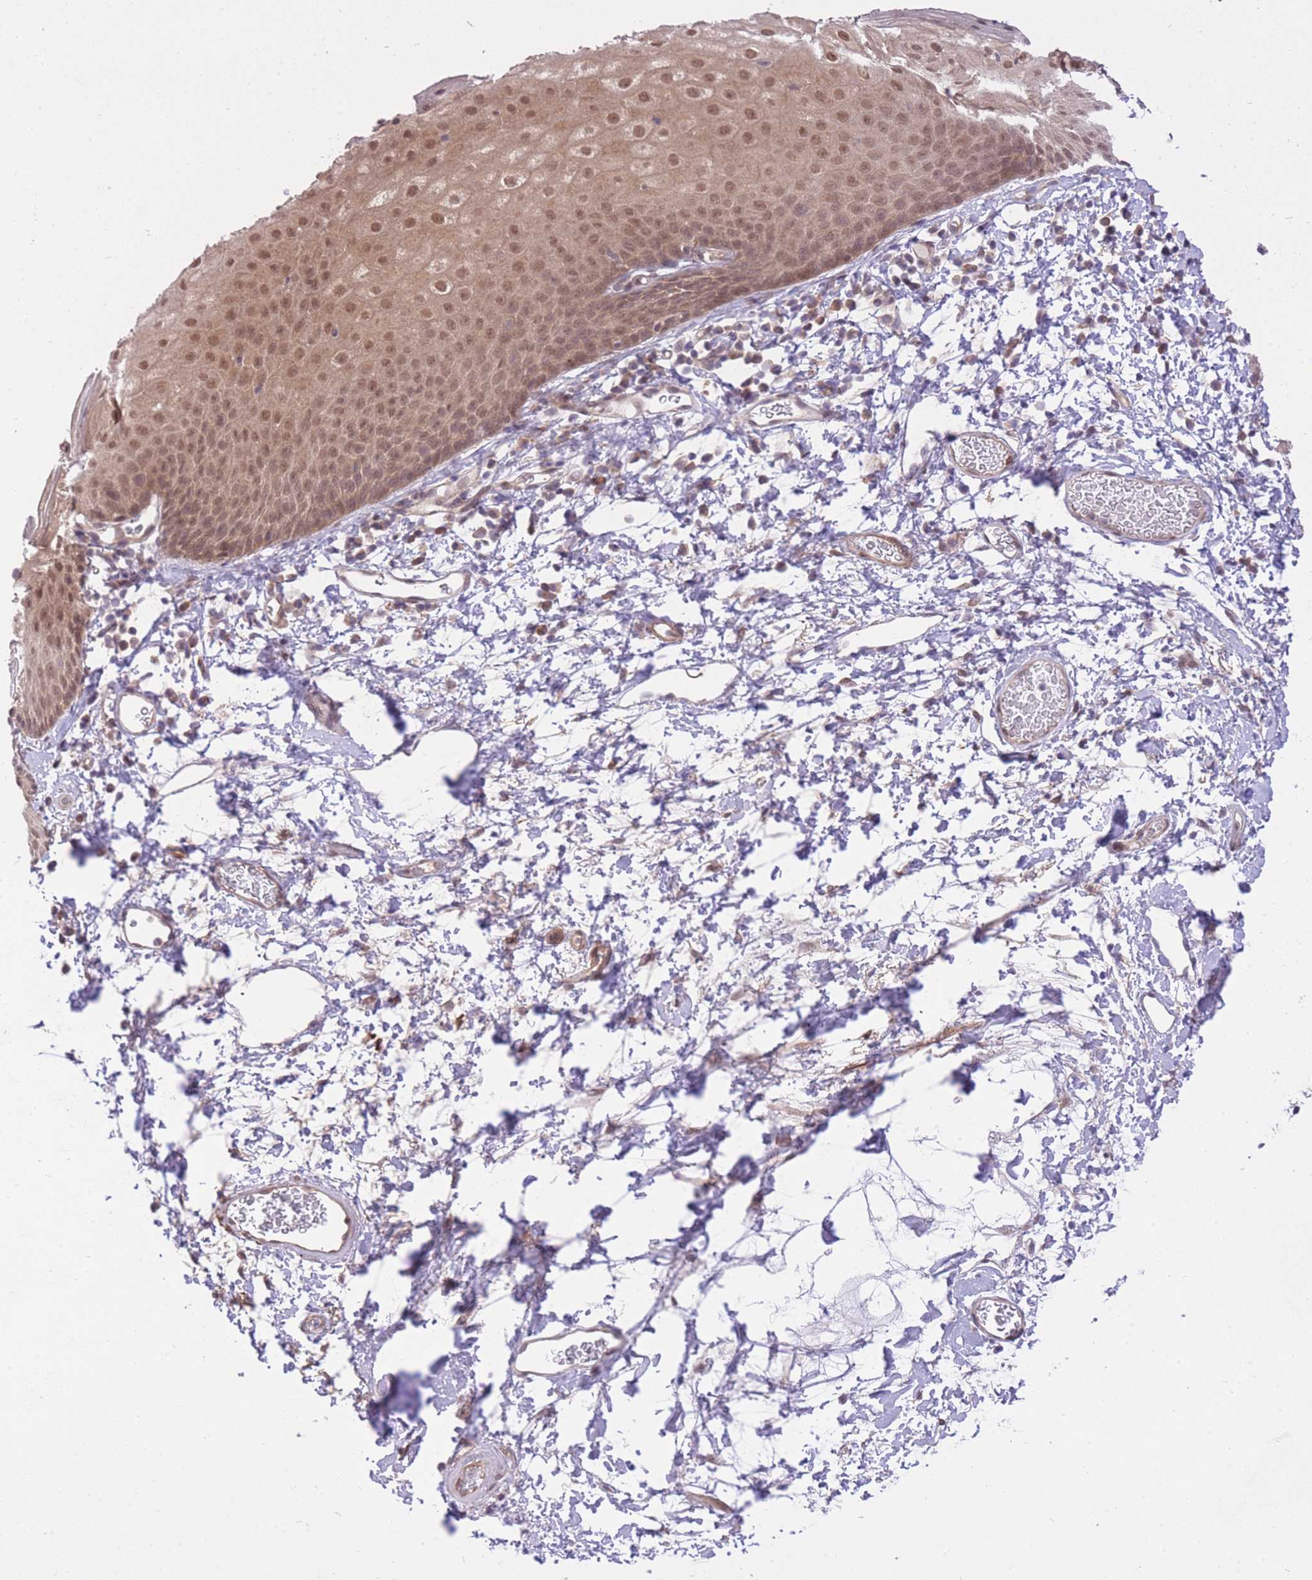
{"staining": {"intensity": "moderate", "quantity": ">75%", "location": "cytoplasmic/membranous,nuclear"}, "tissue": "skin", "cell_type": "Epidermal cells", "image_type": "normal", "snomed": [{"axis": "morphology", "description": "Normal tissue, NOS"}, {"axis": "morphology", "description": "Hemorrhoids"}, {"axis": "morphology", "description": "Inflammation, NOS"}, {"axis": "topography", "description": "Anal"}], "caption": "High-power microscopy captured an immunohistochemistry histopathology image of unremarkable skin, revealing moderate cytoplasmic/membranous,nuclear expression in approximately >75% of epidermal cells.", "gene": "ELOA2", "patient": {"sex": "male", "age": 60}}